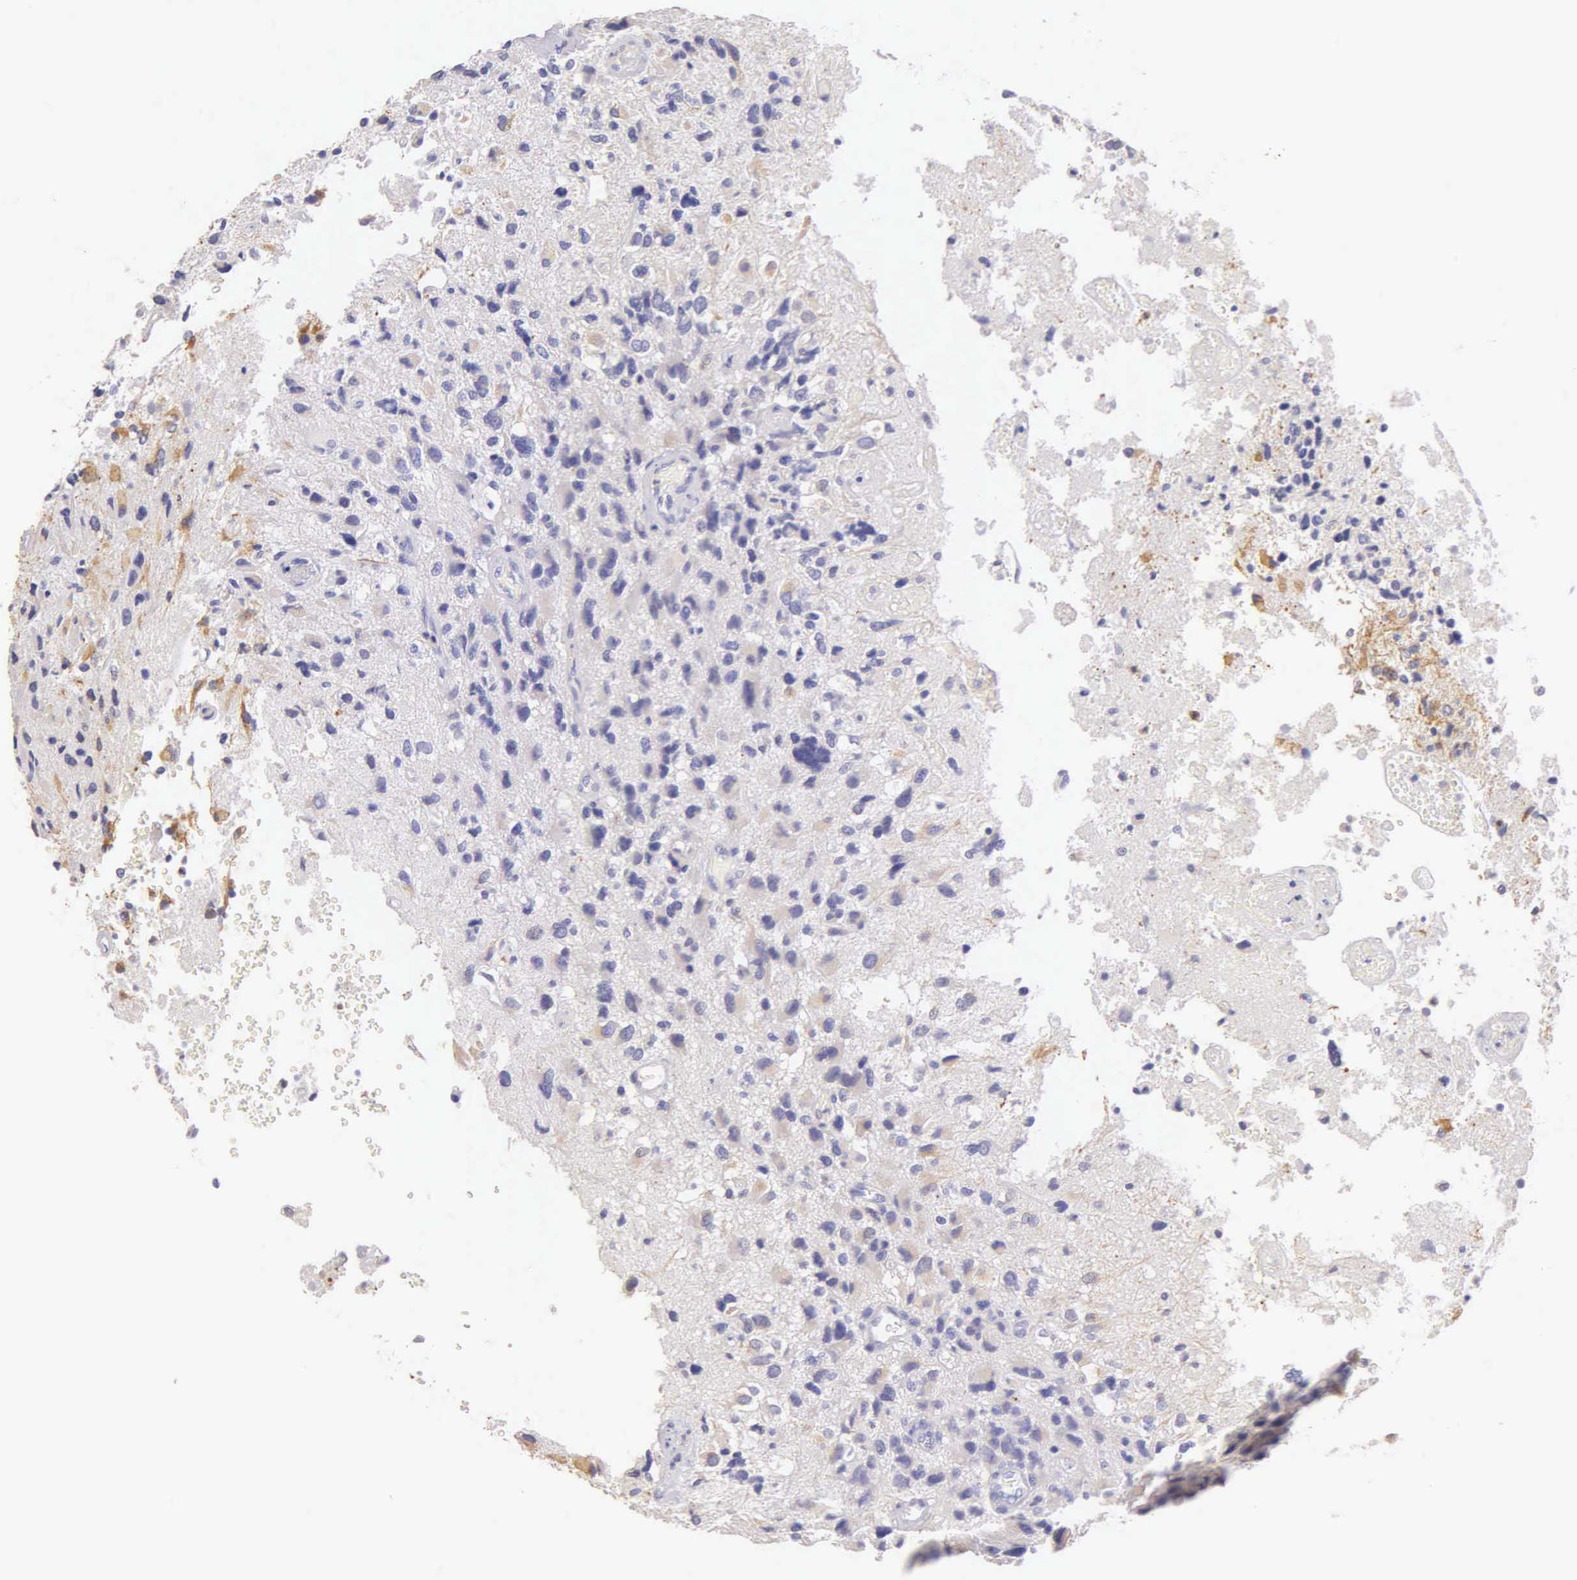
{"staining": {"intensity": "weak", "quantity": "<25%", "location": "cytoplasmic/membranous"}, "tissue": "glioma", "cell_type": "Tumor cells", "image_type": "cancer", "snomed": [{"axis": "morphology", "description": "Glioma, malignant, High grade"}, {"axis": "topography", "description": "Brain"}], "caption": "High magnification brightfield microscopy of glioma stained with DAB (brown) and counterstained with hematoxylin (blue): tumor cells show no significant positivity.", "gene": "KRT17", "patient": {"sex": "male", "age": 69}}